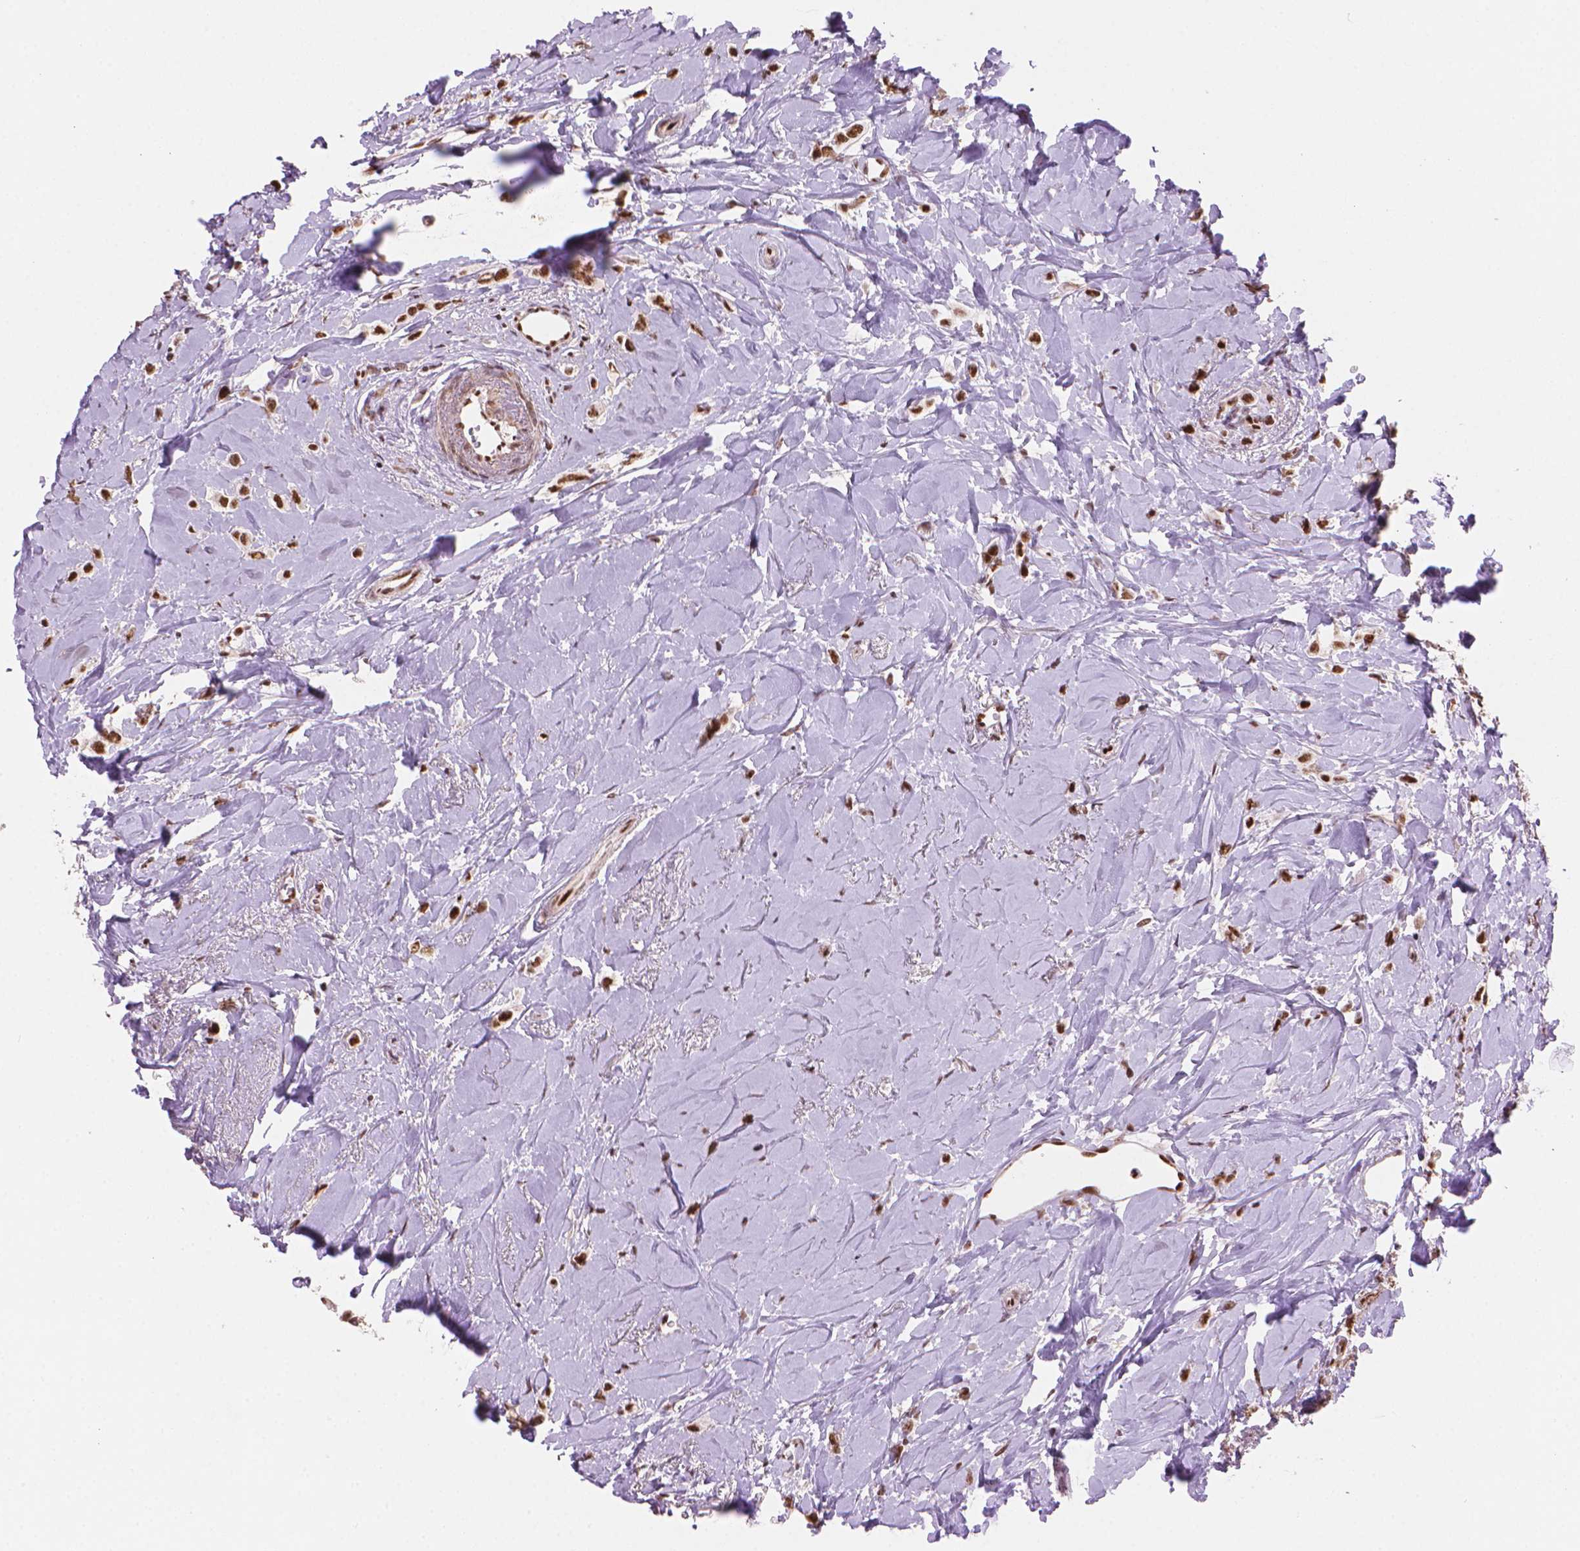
{"staining": {"intensity": "strong", "quantity": ">75%", "location": "nuclear"}, "tissue": "breast cancer", "cell_type": "Tumor cells", "image_type": "cancer", "snomed": [{"axis": "morphology", "description": "Lobular carcinoma"}, {"axis": "topography", "description": "Breast"}], "caption": "Breast cancer stained with a brown dye demonstrates strong nuclear positive staining in about >75% of tumor cells.", "gene": "UBN1", "patient": {"sex": "female", "age": 66}}